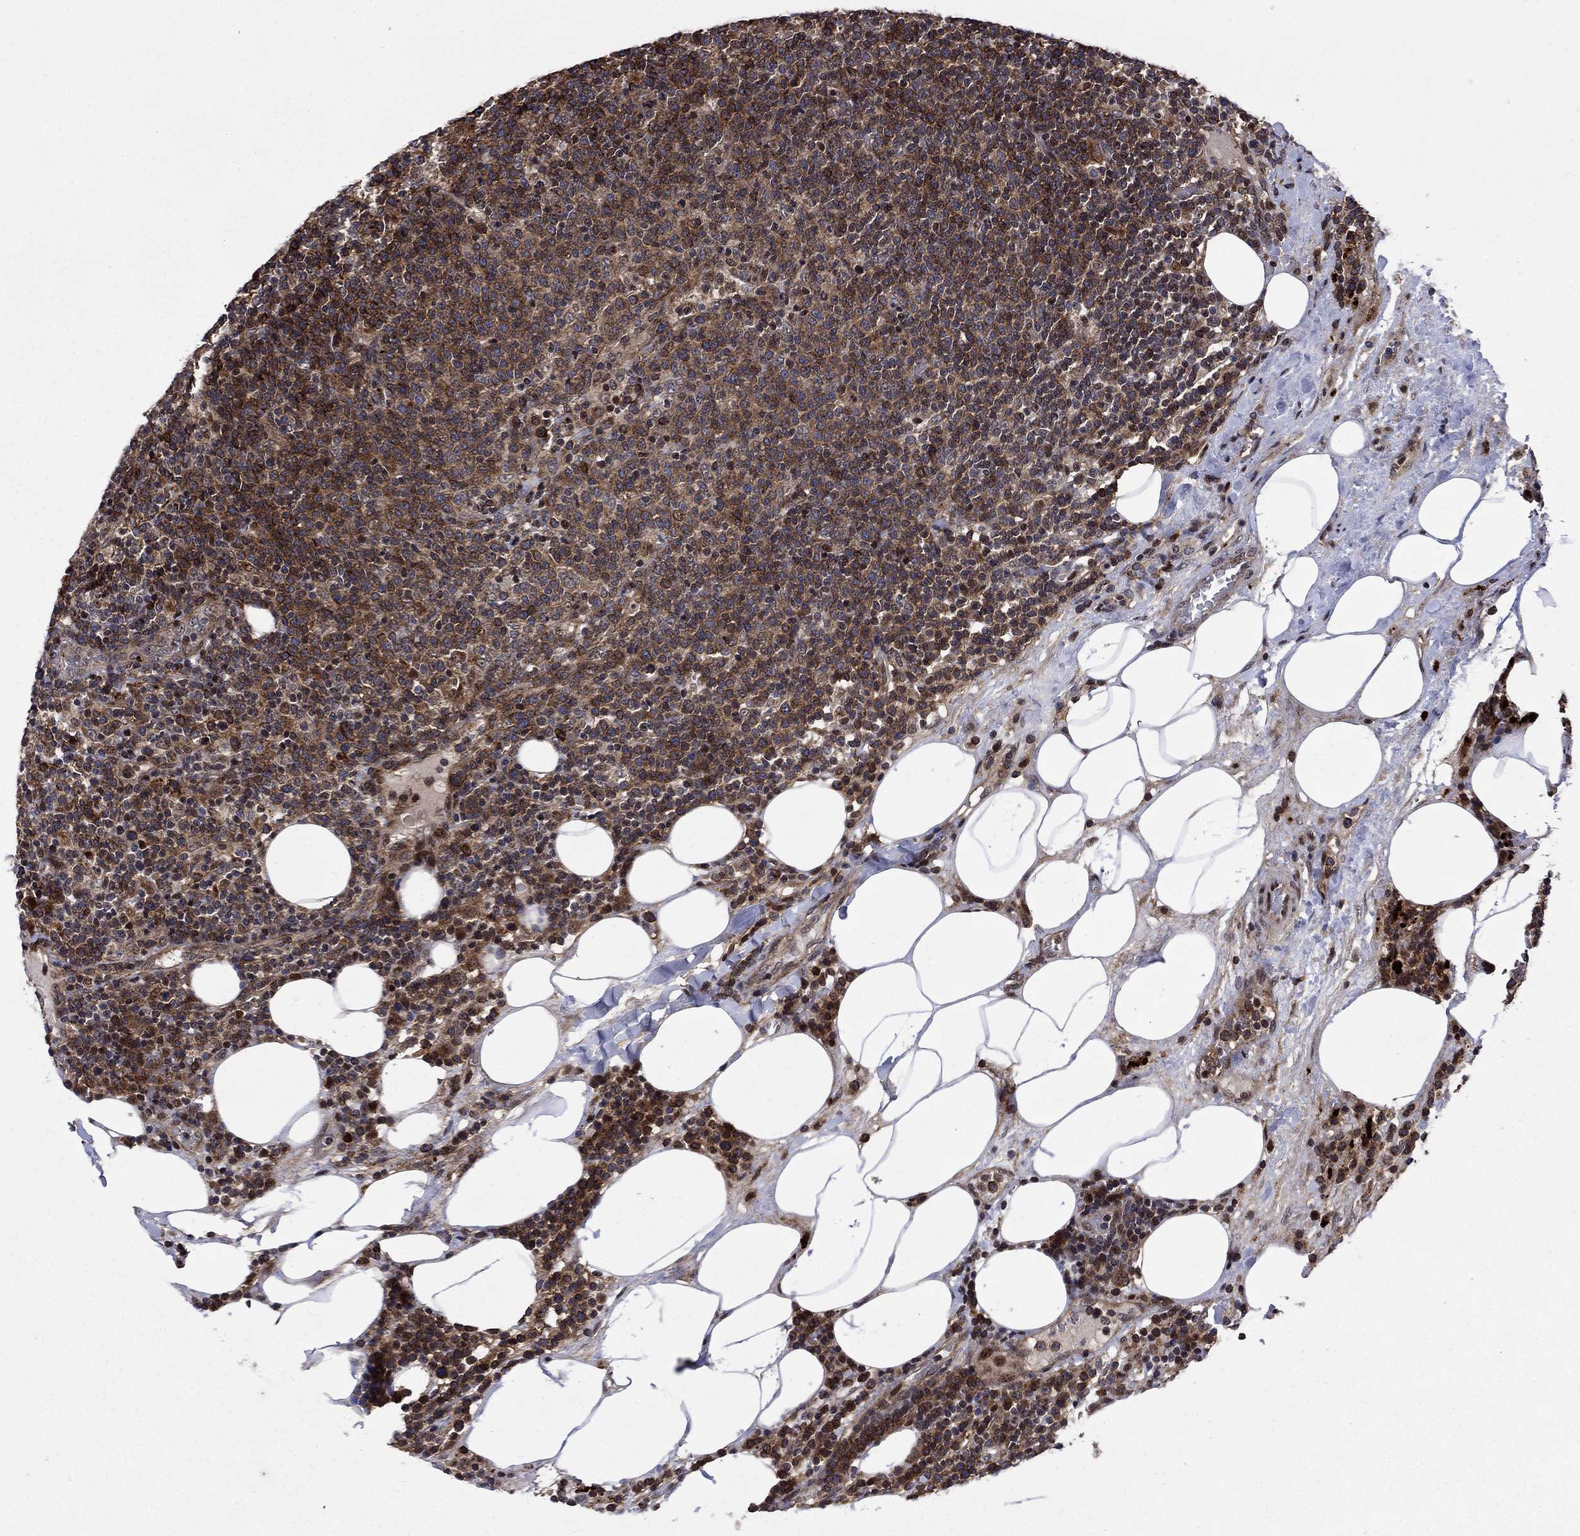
{"staining": {"intensity": "strong", "quantity": "25%-75%", "location": "cytoplasmic/membranous,nuclear"}, "tissue": "lymphoma", "cell_type": "Tumor cells", "image_type": "cancer", "snomed": [{"axis": "morphology", "description": "Malignant lymphoma, non-Hodgkin's type, High grade"}, {"axis": "topography", "description": "Lymph node"}], "caption": "A micrograph of human high-grade malignant lymphoma, non-Hodgkin's type stained for a protein reveals strong cytoplasmic/membranous and nuclear brown staining in tumor cells.", "gene": "AGTPBP1", "patient": {"sex": "male", "age": 61}}